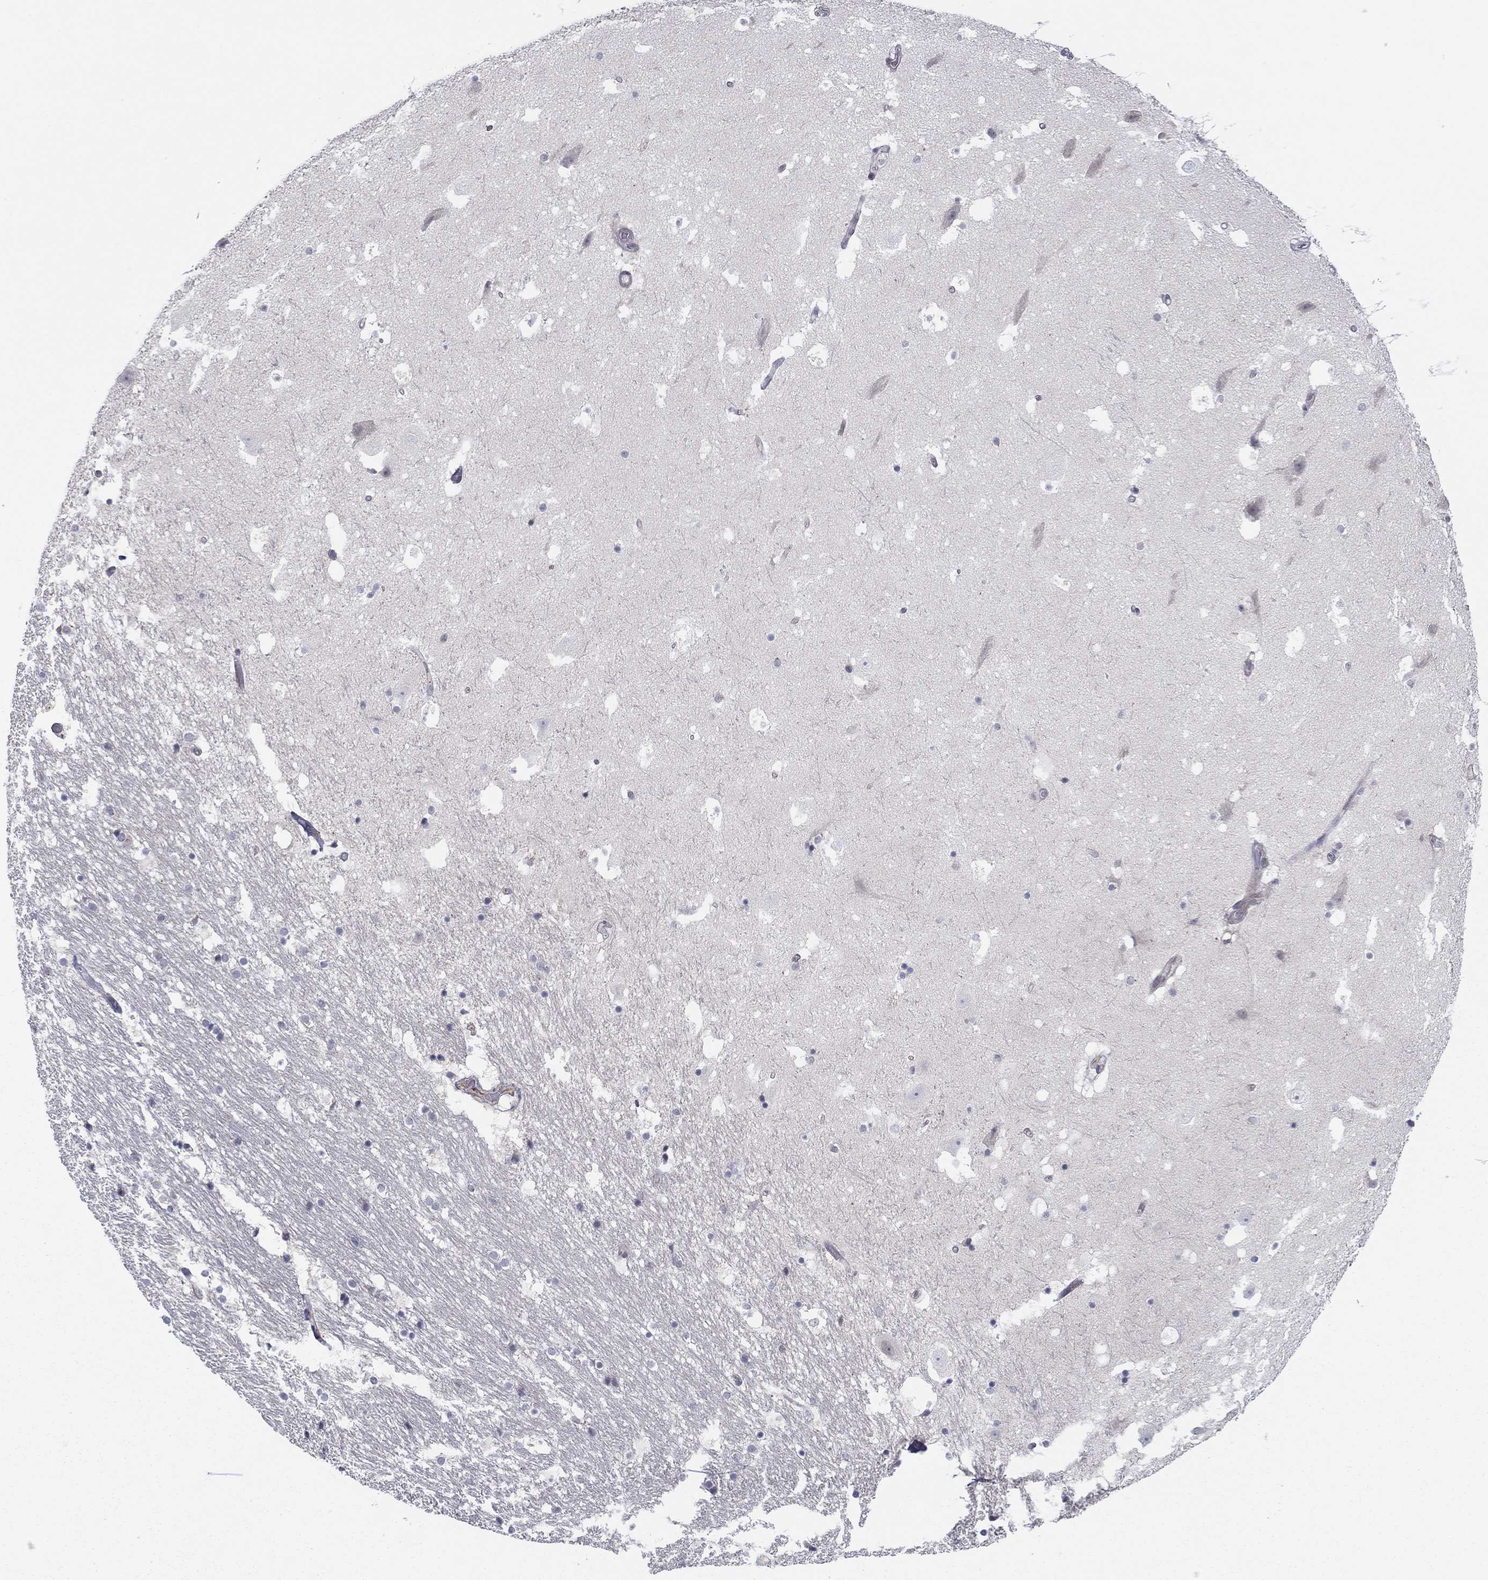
{"staining": {"intensity": "negative", "quantity": "none", "location": "none"}, "tissue": "hippocampus", "cell_type": "Glial cells", "image_type": "normal", "snomed": [{"axis": "morphology", "description": "Normal tissue, NOS"}, {"axis": "topography", "description": "Hippocampus"}], "caption": "The image exhibits no staining of glial cells in unremarkable hippocampus.", "gene": "ALOX12", "patient": {"sex": "male", "age": 51}}